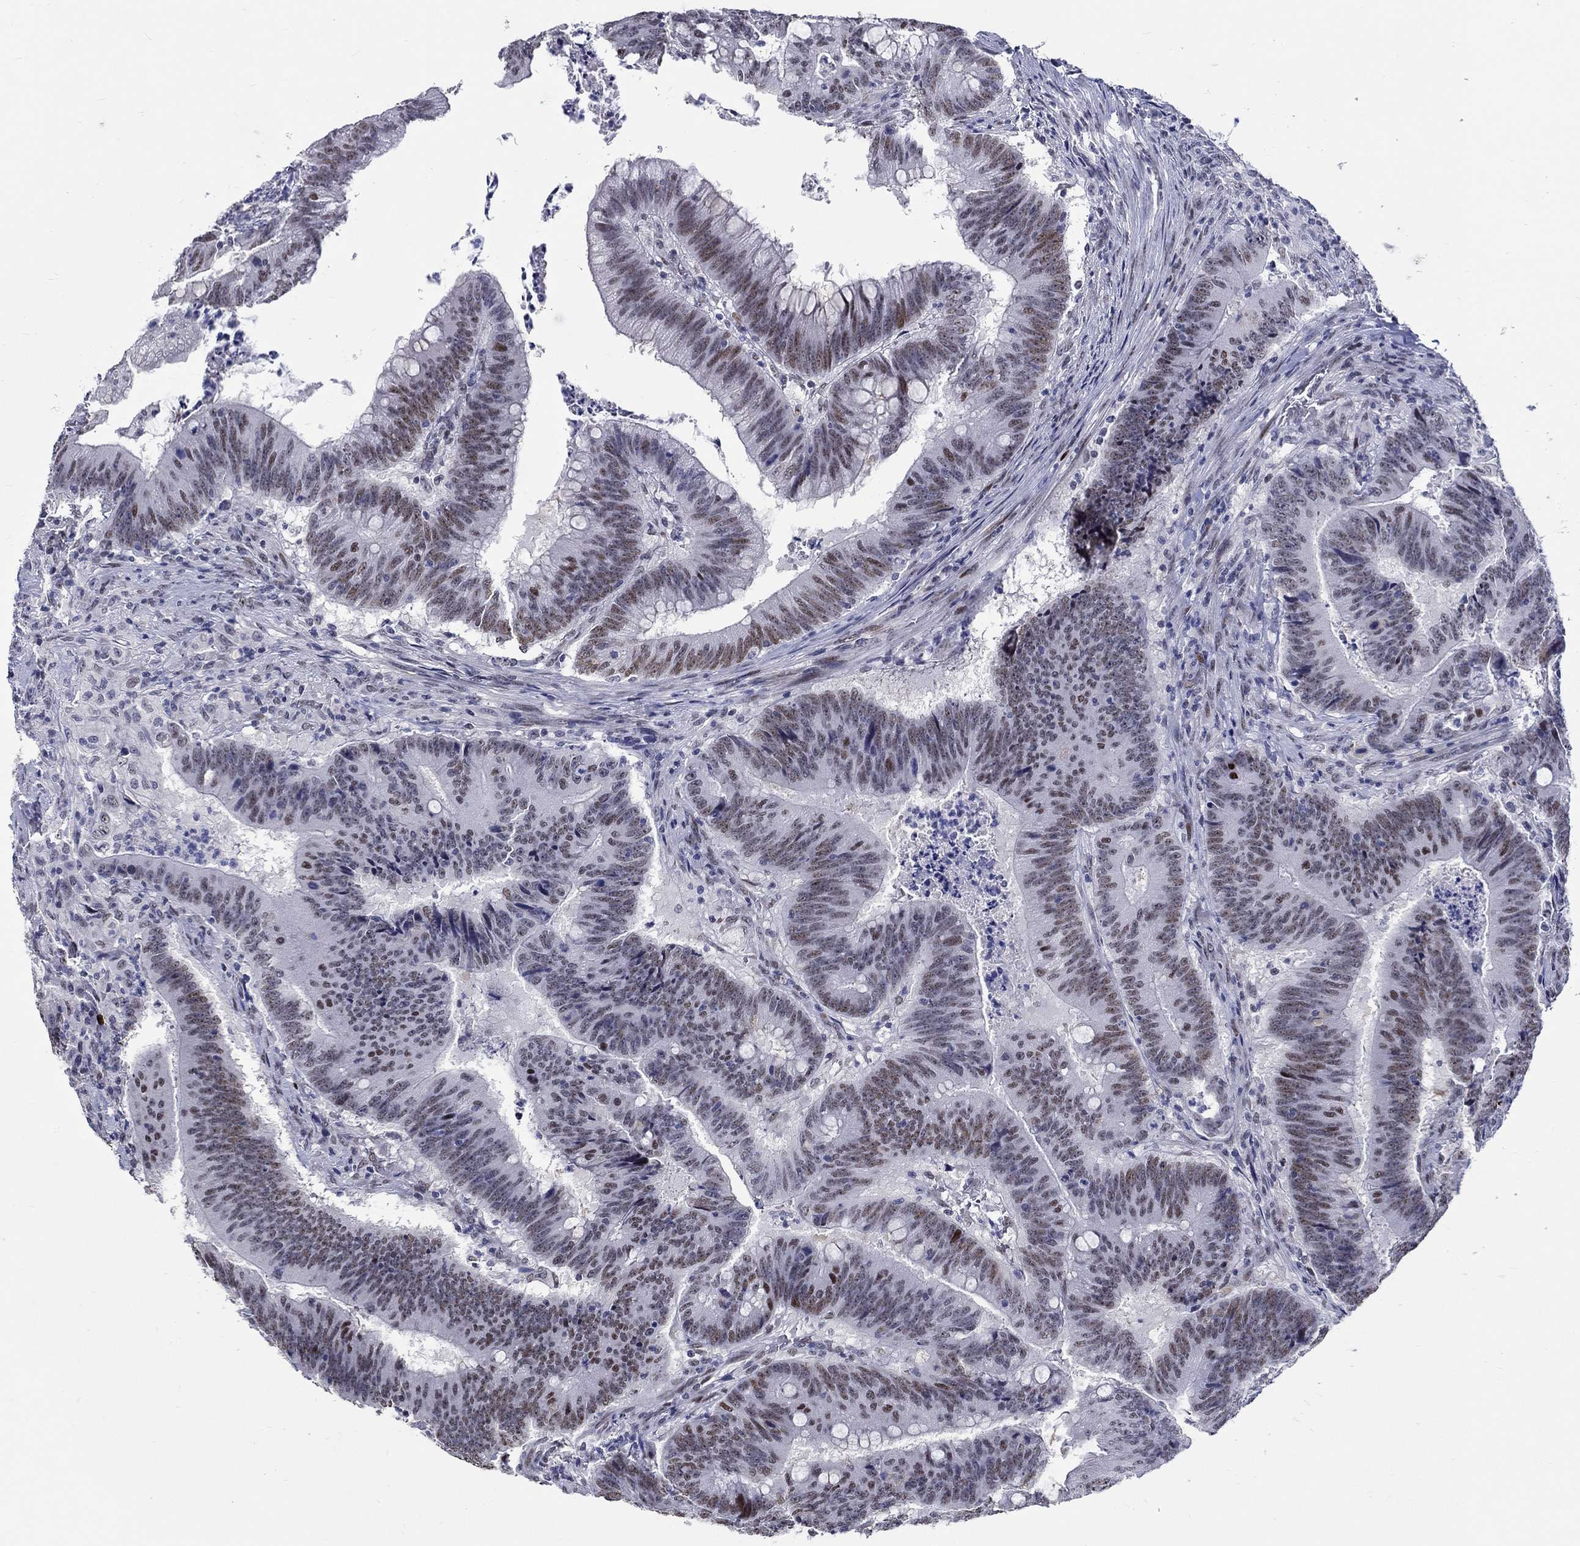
{"staining": {"intensity": "moderate", "quantity": "25%-75%", "location": "nuclear"}, "tissue": "colorectal cancer", "cell_type": "Tumor cells", "image_type": "cancer", "snomed": [{"axis": "morphology", "description": "Adenocarcinoma, NOS"}, {"axis": "topography", "description": "Colon"}], "caption": "Immunohistochemical staining of human colorectal cancer (adenocarcinoma) shows medium levels of moderate nuclear positivity in about 25%-75% of tumor cells.", "gene": "GATA2", "patient": {"sex": "female", "age": 87}}